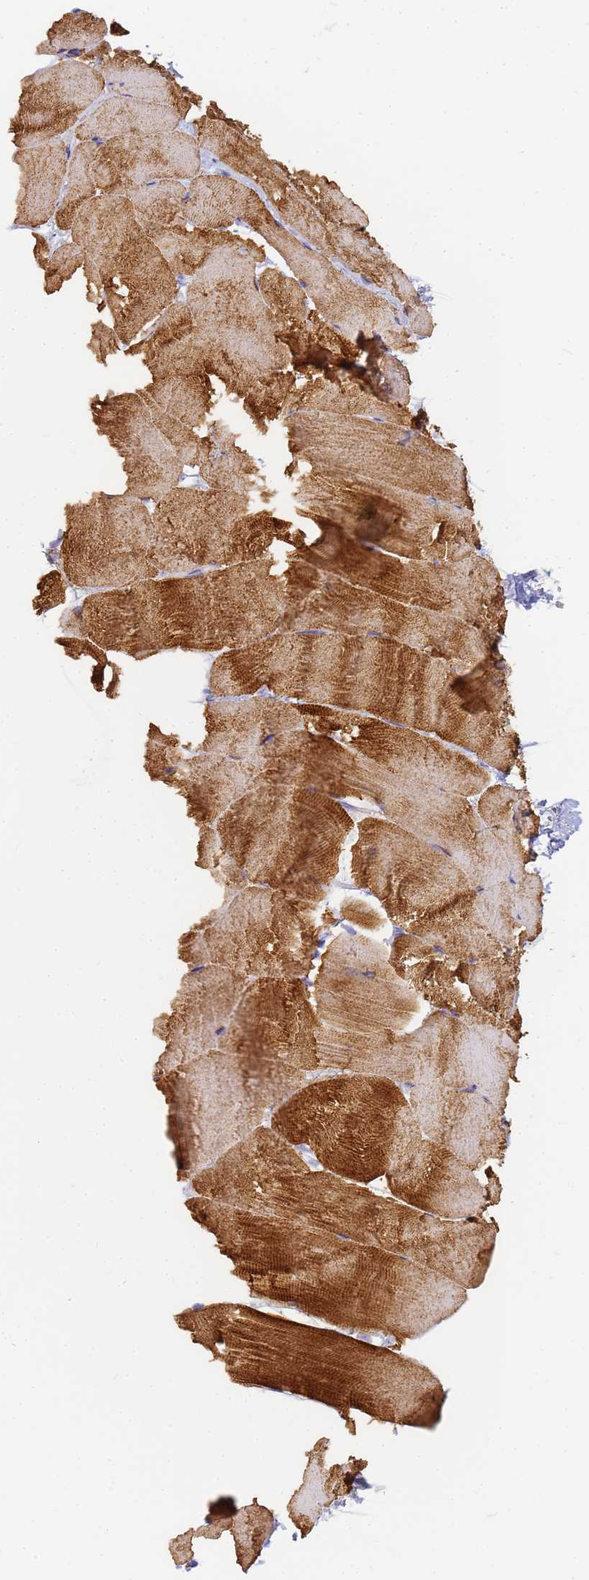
{"staining": {"intensity": "strong", "quantity": "25%-75%", "location": "cytoplasmic/membranous"}, "tissue": "skeletal muscle", "cell_type": "Myocytes", "image_type": "normal", "snomed": [{"axis": "morphology", "description": "Normal tissue, NOS"}, {"axis": "topography", "description": "Skeletal muscle"}], "caption": "Protein expression analysis of normal skeletal muscle reveals strong cytoplasmic/membranous positivity in approximately 25%-75% of myocytes. The staining was performed using DAB (3,3'-diaminobenzidine) to visualize the protein expression in brown, while the nuclei were stained in blue with hematoxylin (Magnification: 20x).", "gene": "TPM1", "patient": {"sex": "female", "age": 64}}